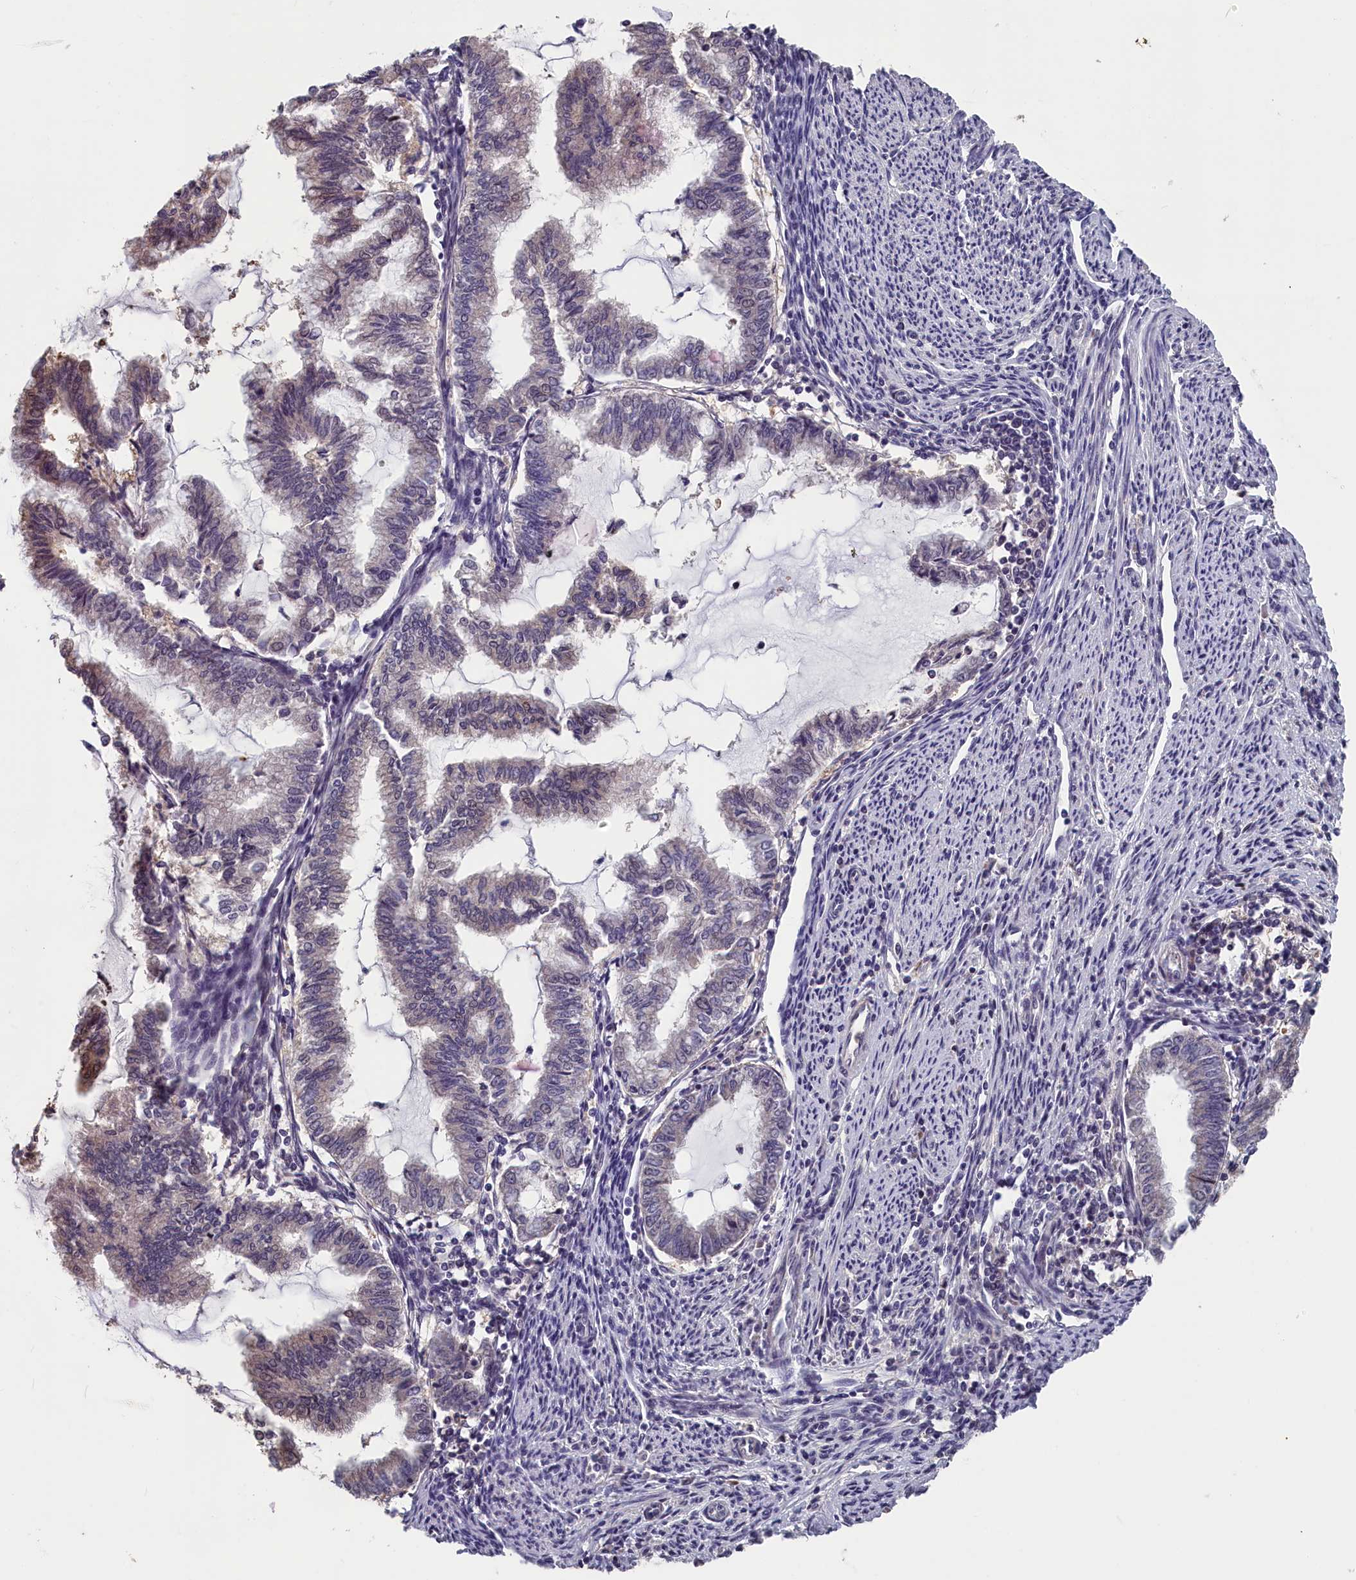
{"staining": {"intensity": "weak", "quantity": "<25%", "location": "cytoplasmic/membranous,nuclear"}, "tissue": "endometrial cancer", "cell_type": "Tumor cells", "image_type": "cancer", "snomed": [{"axis": "morphology", "description": "Adenocarcinoma, NOS"}, {"axis": "topography", "description": "Endometrium"}], "caption": "IHC image of neoplastic tissue: human adenocarcinoma (endometrial) stained with DAB (3,3'-diaminobenzidine) exhibits no significant protein expression in tumor cells. (DAB immunohistochemistry, high magnification).", "gene": "TMEM116", "patient": {"sex": "female", "age": 79}}